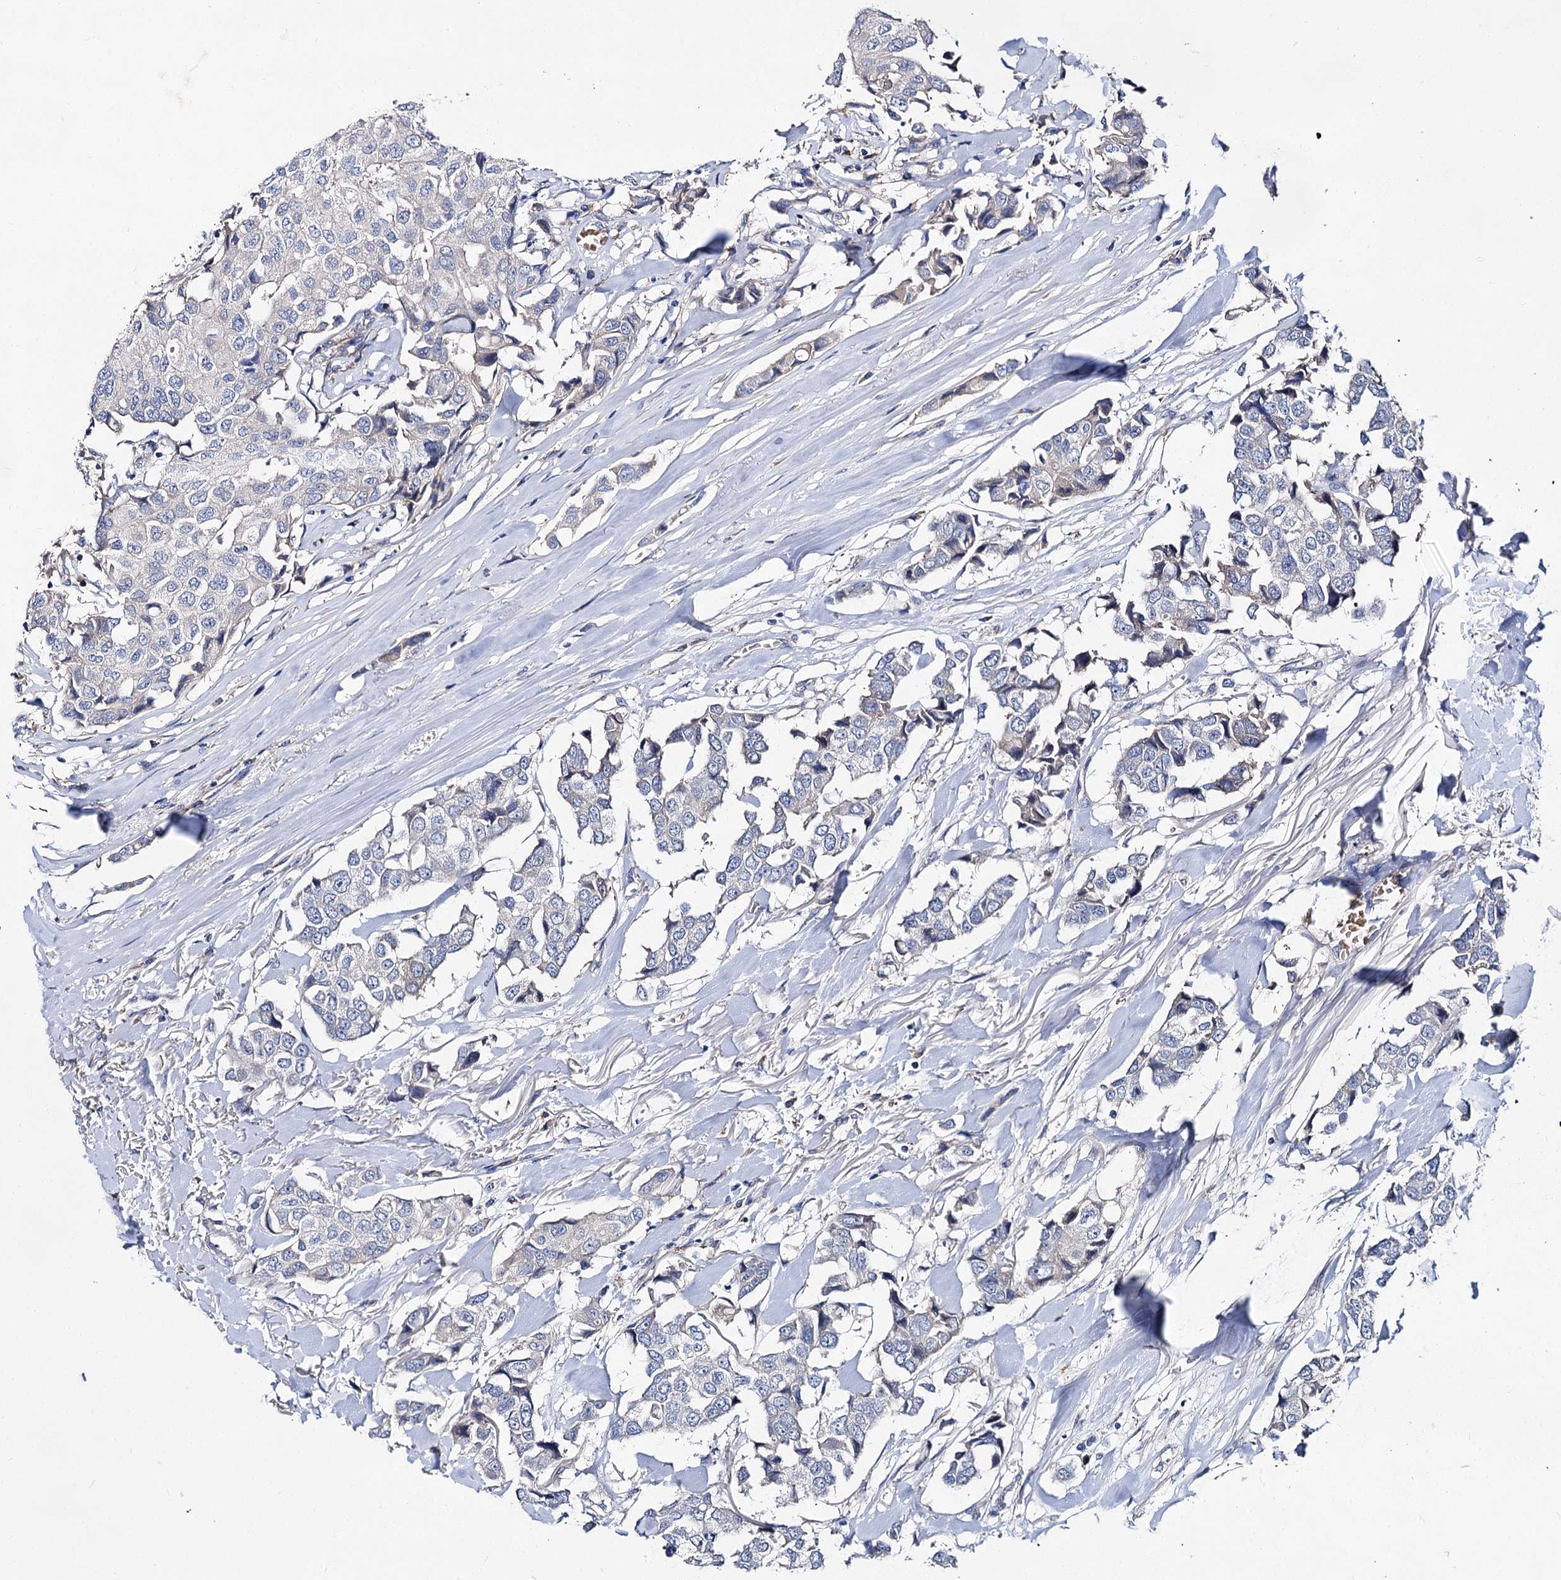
{"staining": {"intensity": "negative", "quantity": "none", "location": "none"}, "tissue": "breast cancer", "cell_type": "Tumor cells", "image_type": "cancer", "snomed": [{"axis": "morphology", "description": "Duct carcinoma"}, {"axis": "topography", "description": "Breast"}], "caption": "Immunohistochemistry (IHC) photomicrograph of breast cancer (invasive ductal carcinoma) stained for a protein (brown), which displays no expression in tumor cells.", "gene": "HVCN1", "patient": {"sex": "female", "age": 80}}